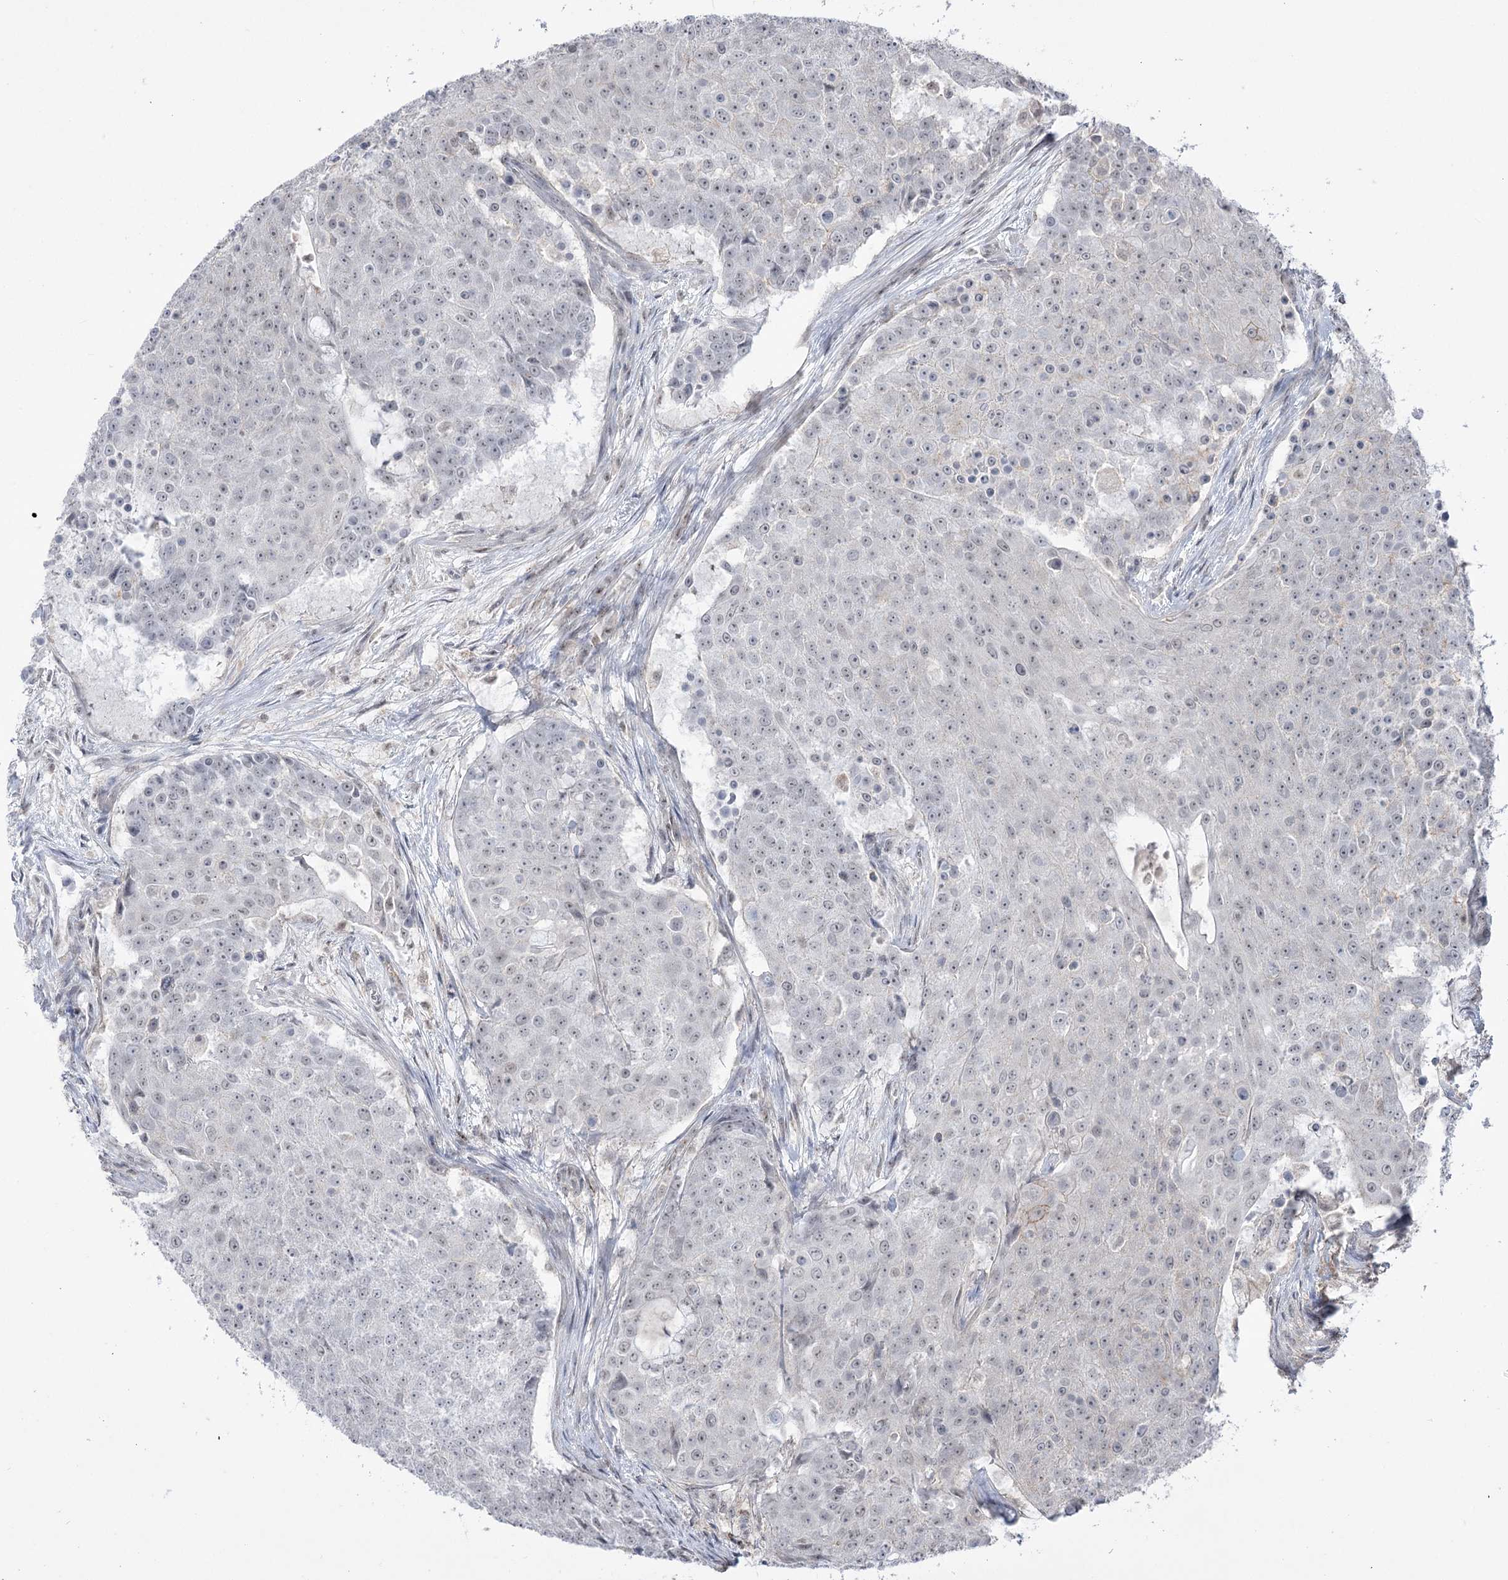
{"staining": {"intensity": "negative", "quantity": "none", "location": "none"}, "tissue": "urothelial cancer", "cell_type": "Tumor cells", "image_type": "cancer", "snomed": [{"axis": "morphology", "description": "Urothelial carcinoma, High grade"}, {"axis": "topography", "description": "Urinary bladder"}], "caption": "Urothelial cancer was stained to show a protein in brown. There is no significant positivity in tumor cells. (DAB immunohistochemistry with hematoxylin counter stain).", "gene": "ZSCAN23", "patient": {"sex": "female", "age": 63}}